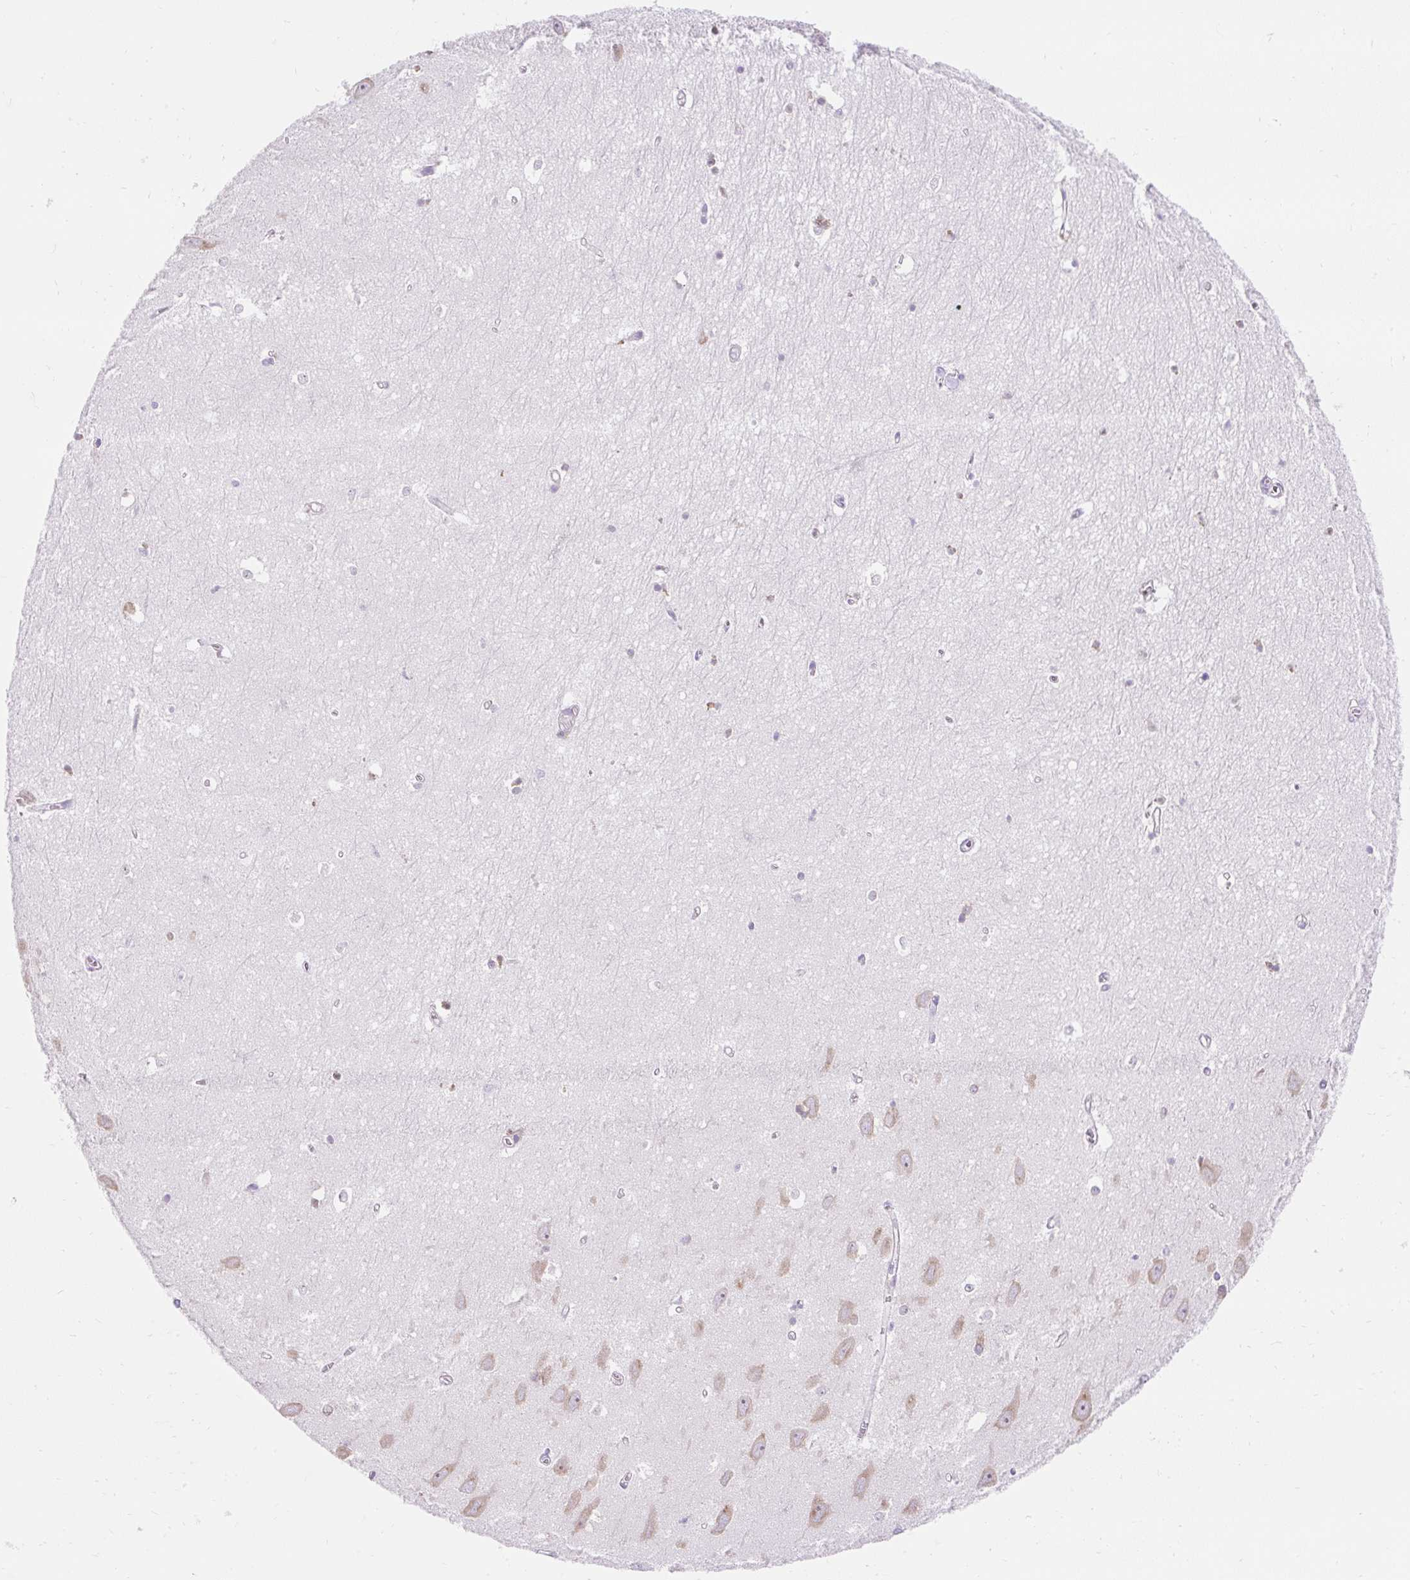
{"staining": {"intensity": "weak", "quantity": "<25%", "location": "cytoplasmic/membranous"}, "tissue": "hippocampus", "cell_type": "Glial cells", "image_type": "normal", "snomed": [{"axis": "morphology", "description": "Normal tissue, NOS"}, {"axis": "topography", "description": "Hippocampus"}], "caption": "The immunohistochemistry (IHC) photomicrograph has no significant positivity in glial cells of hippocampus.", "gene": "GPR45", "patient": {"sex": "female", "age": 64}}